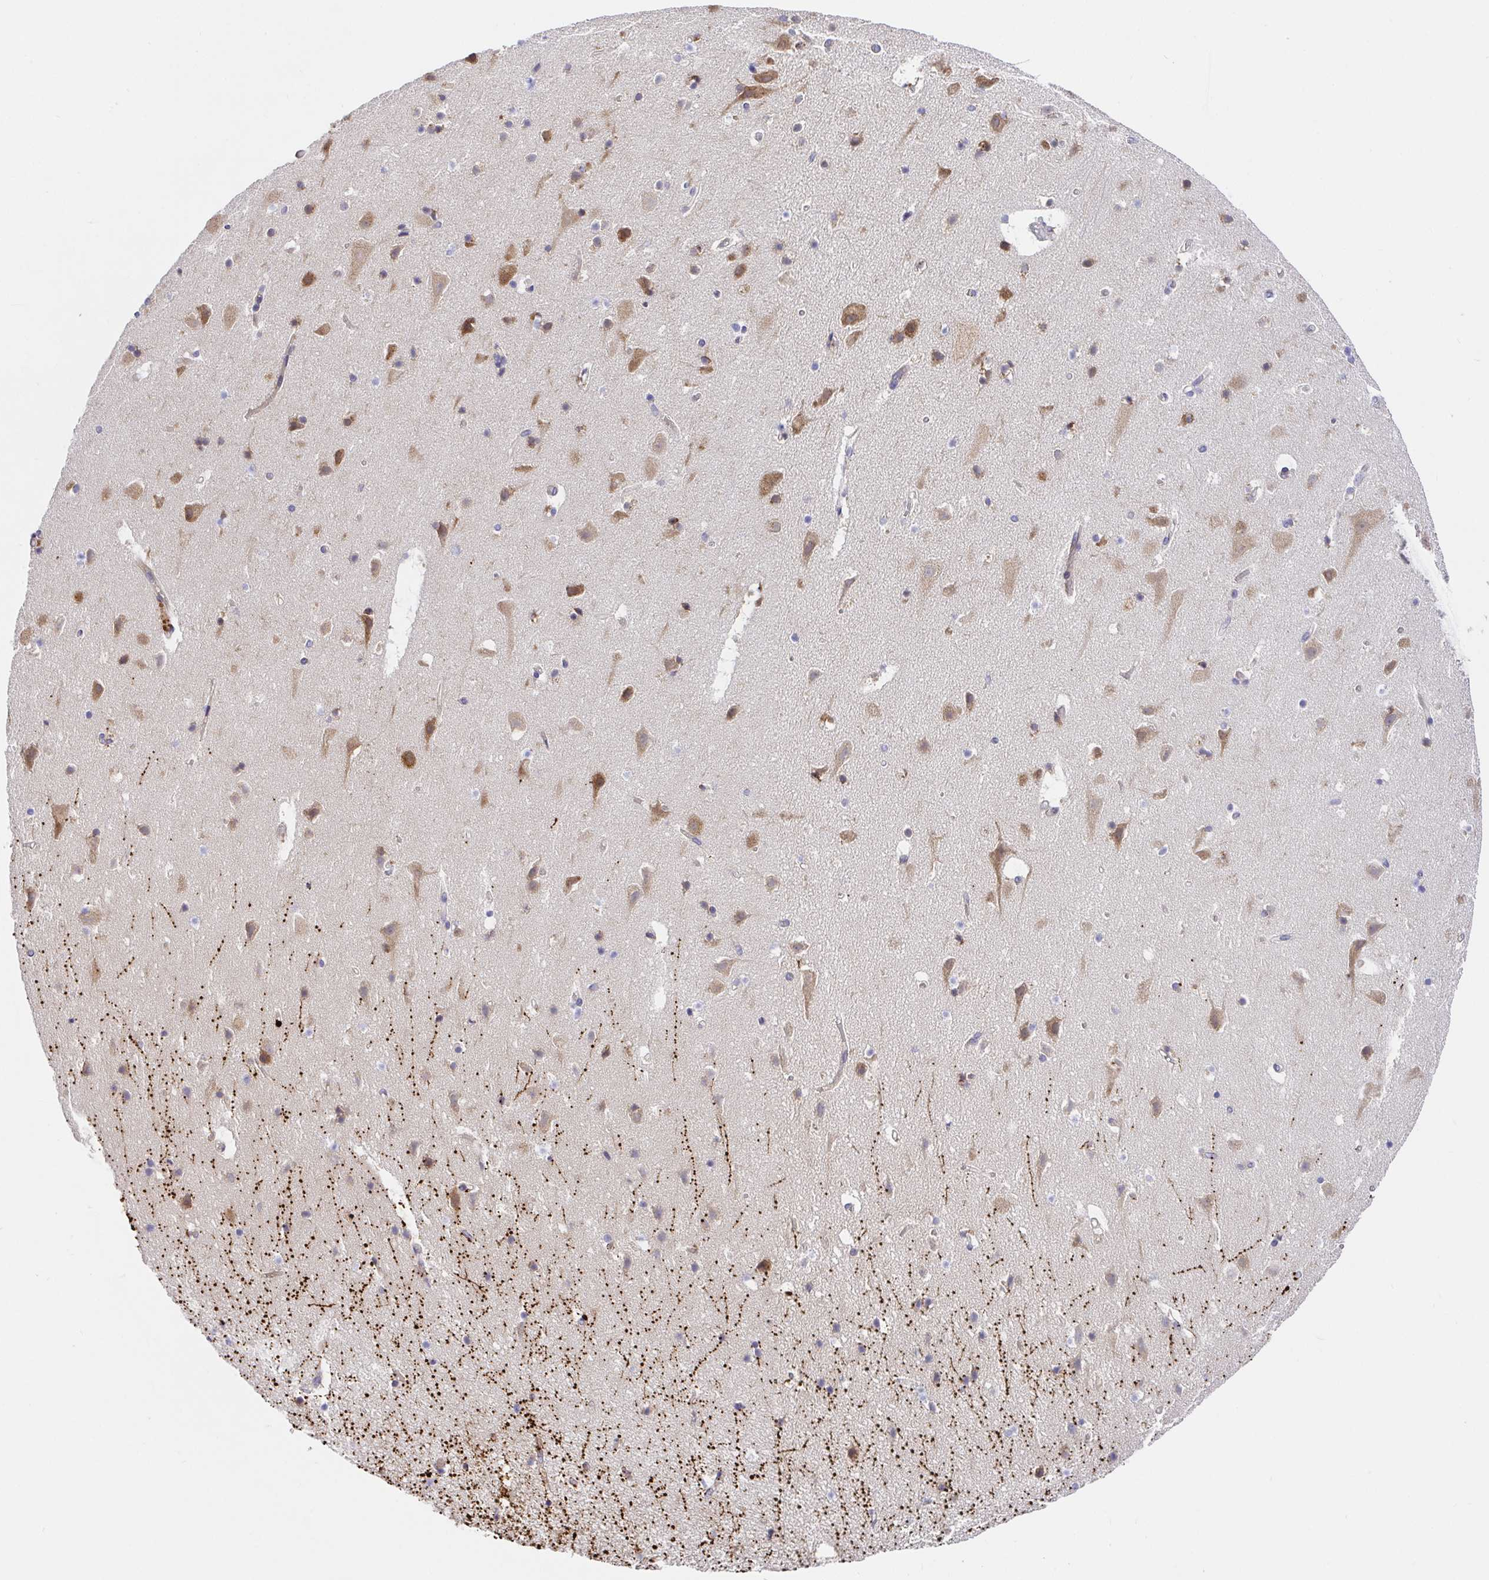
{"staining": {"intensity": "weak", "quantity": ">75%", "location": "cytoplasmic/membranous"}, "tissue": "cerebral cortex", "cell_type": "Endothelial cells", "image_type": "normal", "snomed": [{"axis": "morphology", "description": "Normal tissue, NOS"}, {"axis": "topography", "description": "Cerebral cortex"}], "caption": "Endothelial cells show weak cytoplasmic/membranous positivity in approximately >75% of cells in benign cerebral cortex.", "gene": "GOLGA1", "patient": {"sex": "female", "age": 42}}